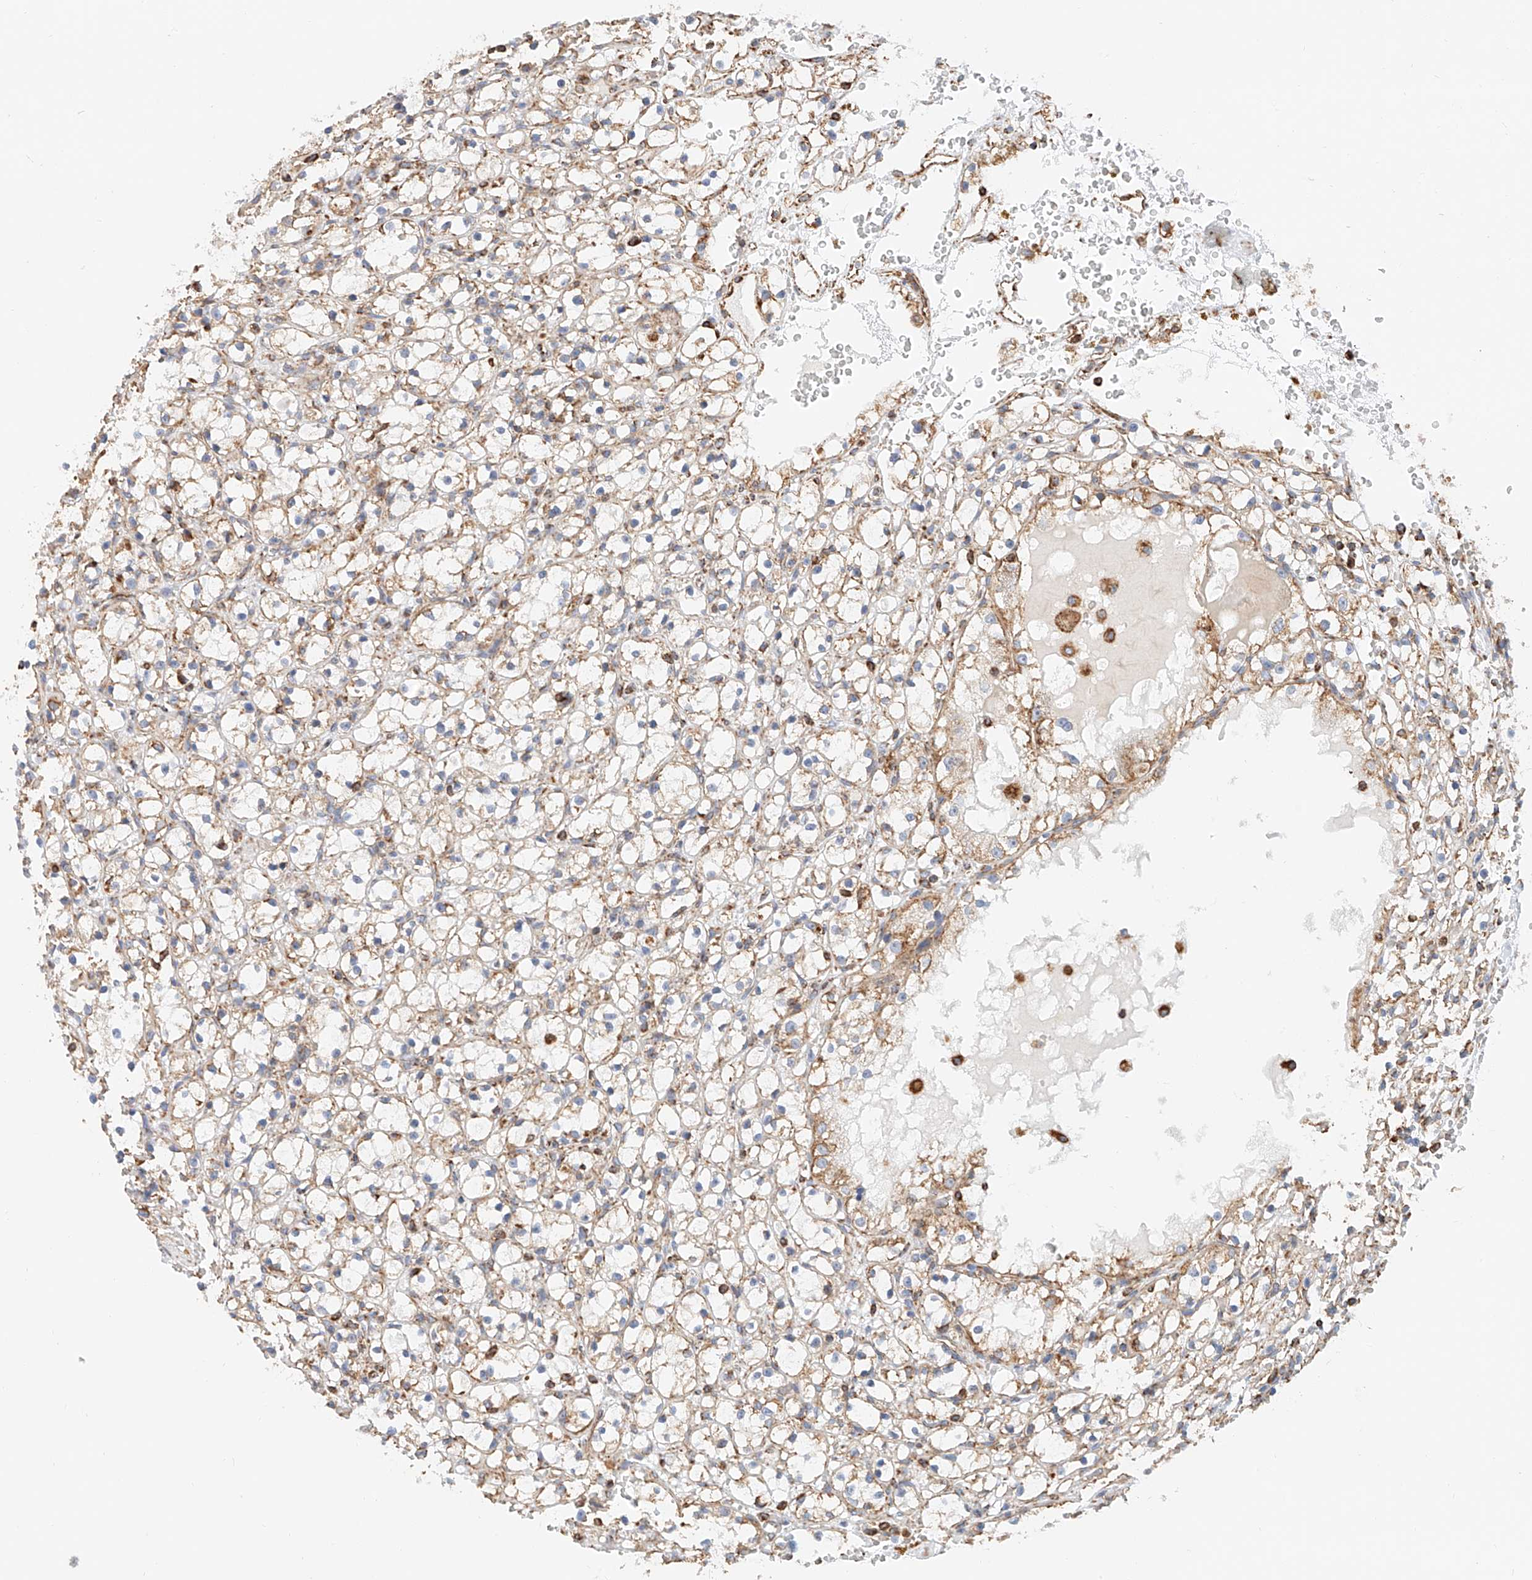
{"staining": {"intensity": "weak", "quantity": "<25%", "location": "cytoplasmic/membranous"}, "tissue": "renal cancer", "cell_type": "Tumor cells", "image_type": "cancer", "snomed": [{"axis": "morphology", "description": "Adenocarcinoma, NOS"}, {"axis": "topography", "description": "Kidney"}], "caption": "This histopathology image is of renal cancer stained with immunohistochemistry to label a protein in brown with the nuclei are counter-stained blue. There is no expression in tumor cells. (Brightfield microscopy of DAB (3,3'-diaminobenzidine) immunohistochemistry at high magnification).", "gene": "NDUFV3", "patient": {"sex": "male", "age": 61}}